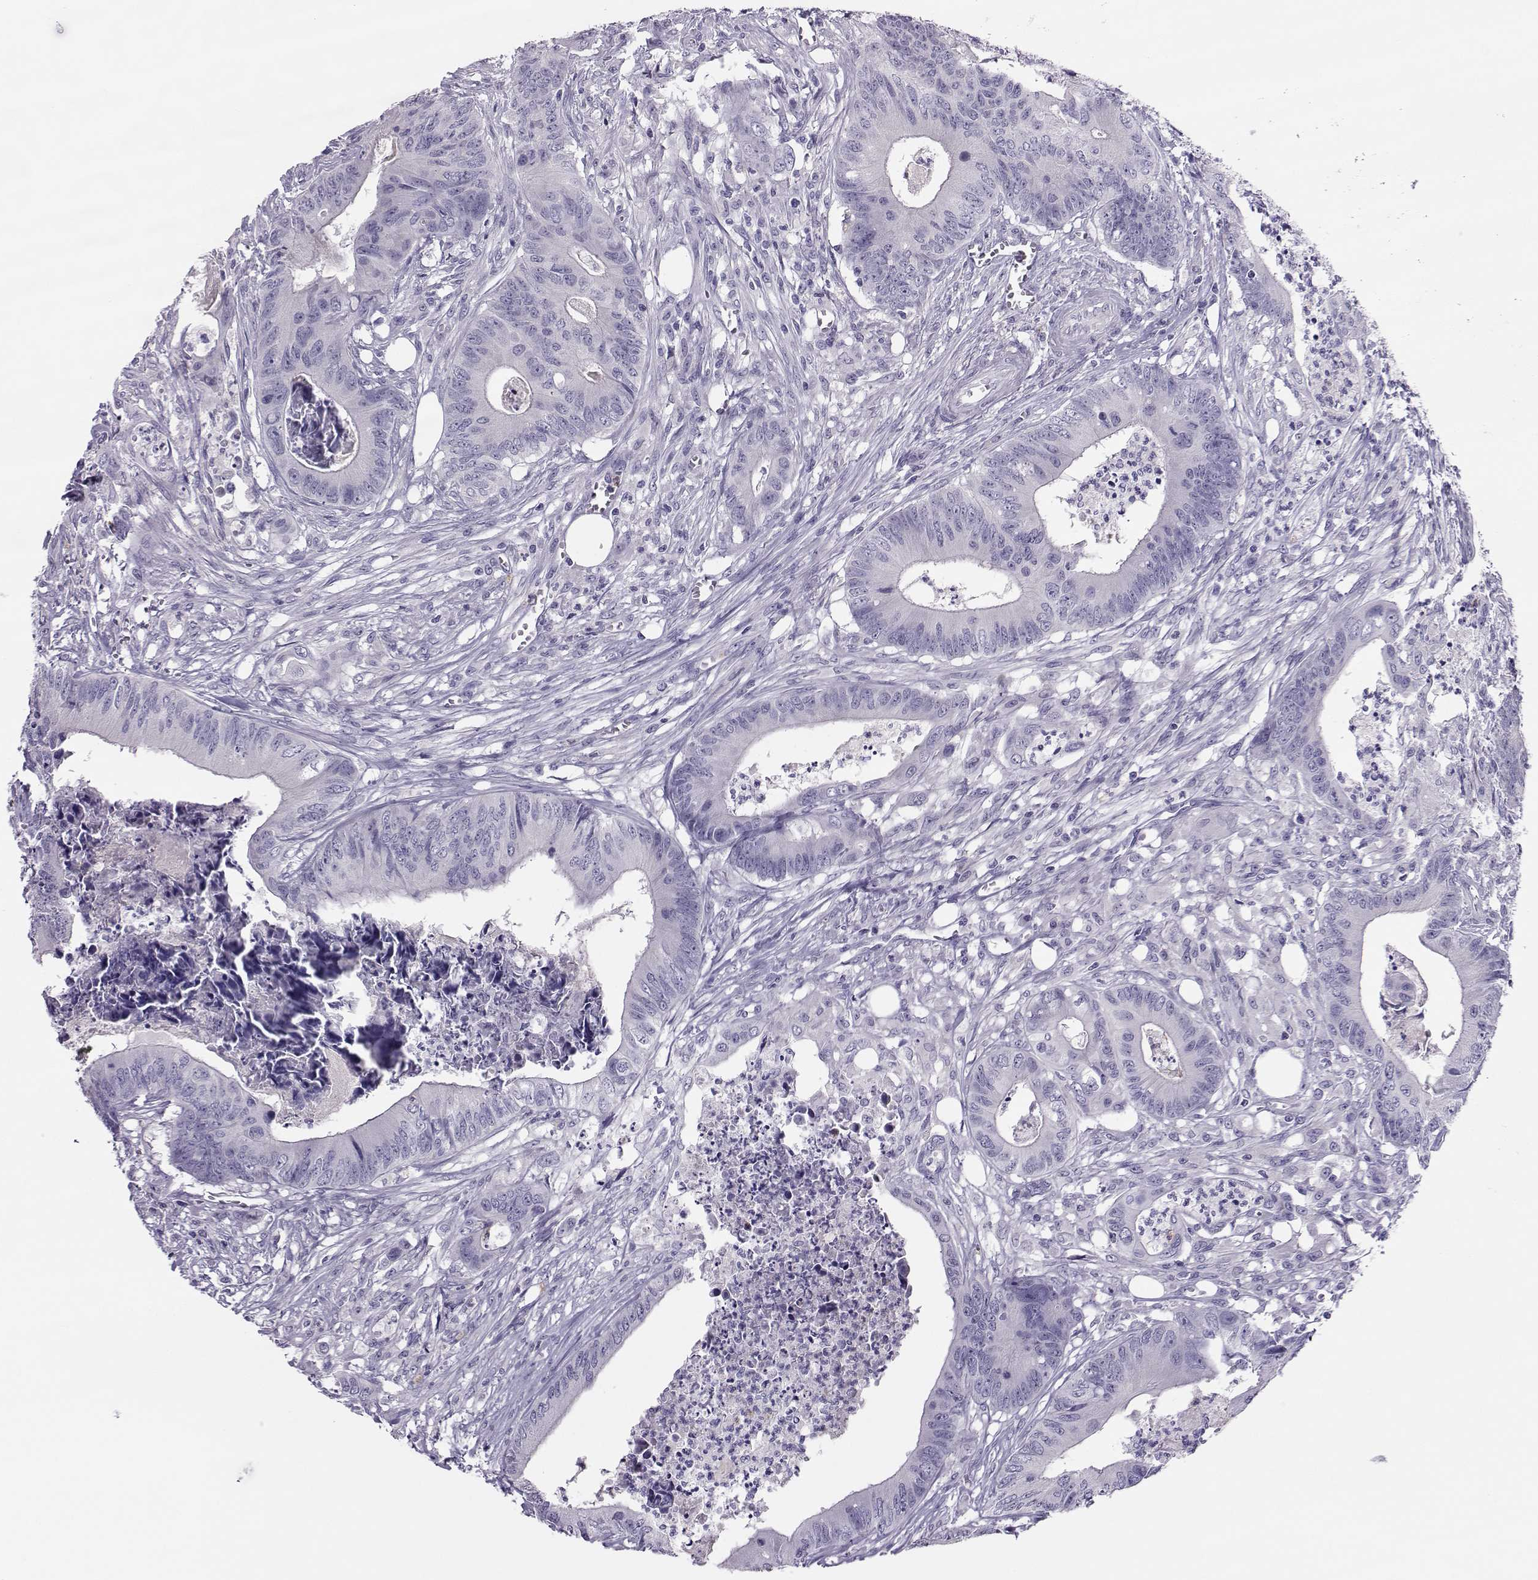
{"staining": {"intensity": "negative", "quantity": "none", "location": "none"}, "tissue": "colorectal cancer", "cell_type": "Tumor cells", "image_type": "cancer", "snomed": [{"axis": "morphology", "description": "Adenocarcinoma, NOS"}, {"axis": "topography", "description": "Colon"}], "caption": "Adenocarcinoma (colorectal) was stained to show a protein in brown. There is no significant staining in tumor cells.", "gene": "TRPM7", "patient": {"sex": "male", "age": 84}}